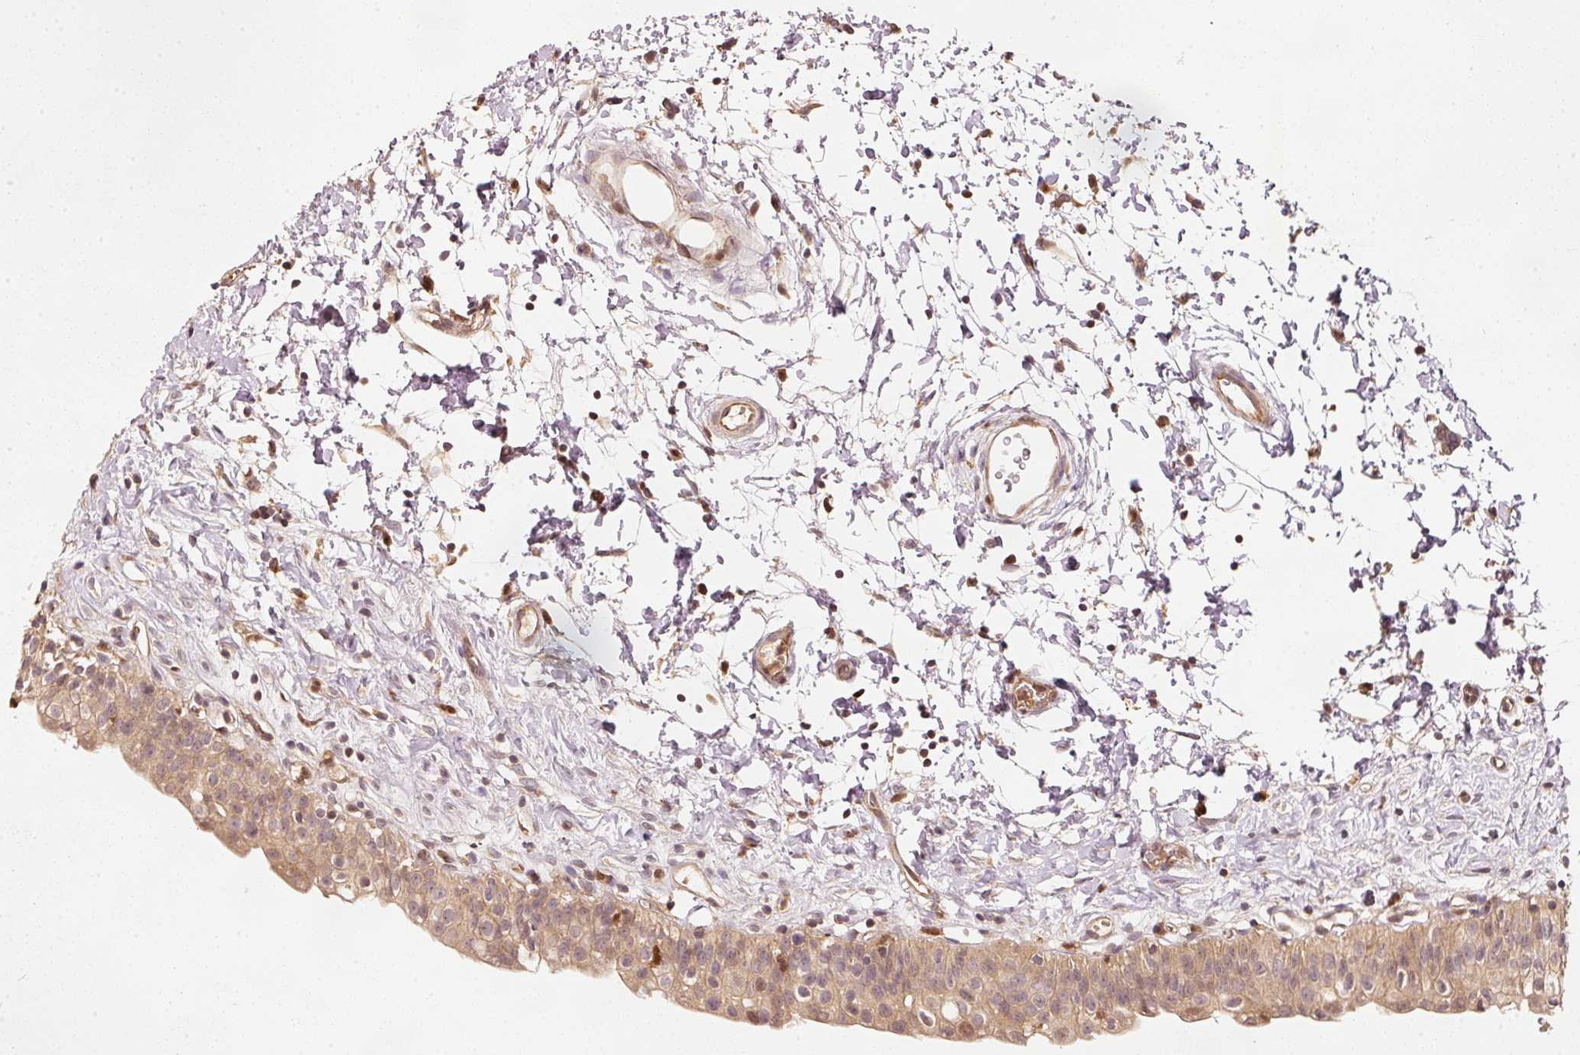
{"staining": {"intensity": "moderate", "quantity": ">75%", "location": "cytoplasmic/membranous"}, "tissue": "urinary bladder", "cell_type": "Urothelial cells", "image_type": "normal", "snomed": [{"axis": "morphology", "description": "Normal tissue, NOS"}, {"axis": "topography", "description": "Urinary bladder"}], "caption": "Brown immunohistochemical staining in normal human urinary bladder reveals moderate cytoplasmic/membranous expression in about >75% of urothelial cells. Using DAB (brown) and hematoxylin (blue) stains, captured at high magnification using brightfield microscopy.", "gene": "RRAS2", "patient": {"sex": "male", "age": 51}}